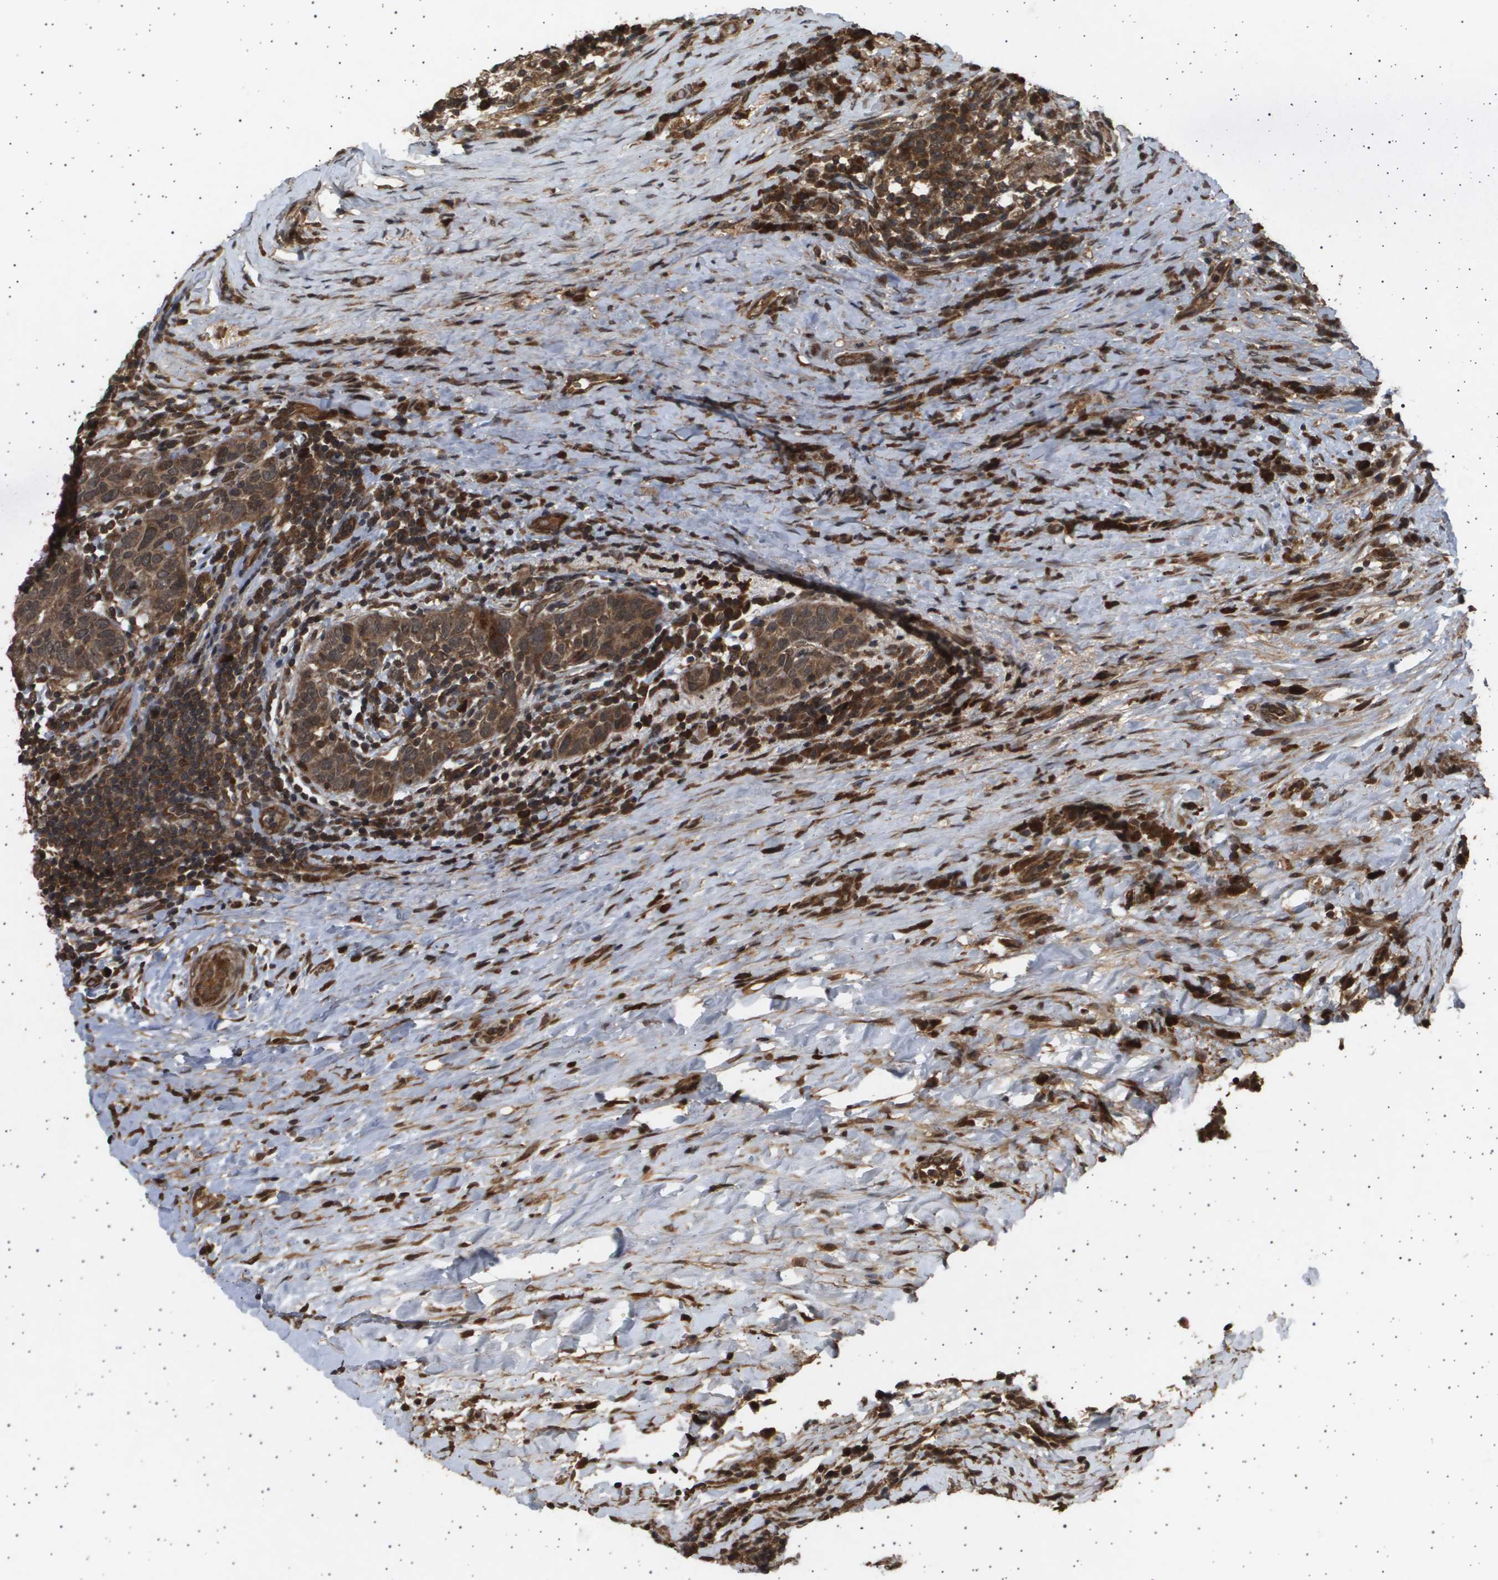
{"staining": {"intensity": "moderate", "quantity": ">75%", "location": "cytoplasmic/membranous,nuclear"}, "tissue": "breast cancer", "cell_type": "Tumor cells", "image_type": "cancer", "snomed": [{"axis": "morphology", "description": "Duct carcinoma"}, {"axis": "topography", "description": "Breast"}], "caption": "Immunohistochemistry (IHC) of breast cancer displays medium levels of moderate cytoplasmic/membranous and nuclear staining in approximately >75% of tumor cells.", "gene": "TNRC6A", "patient": {"sex": "female", "age": 37}}